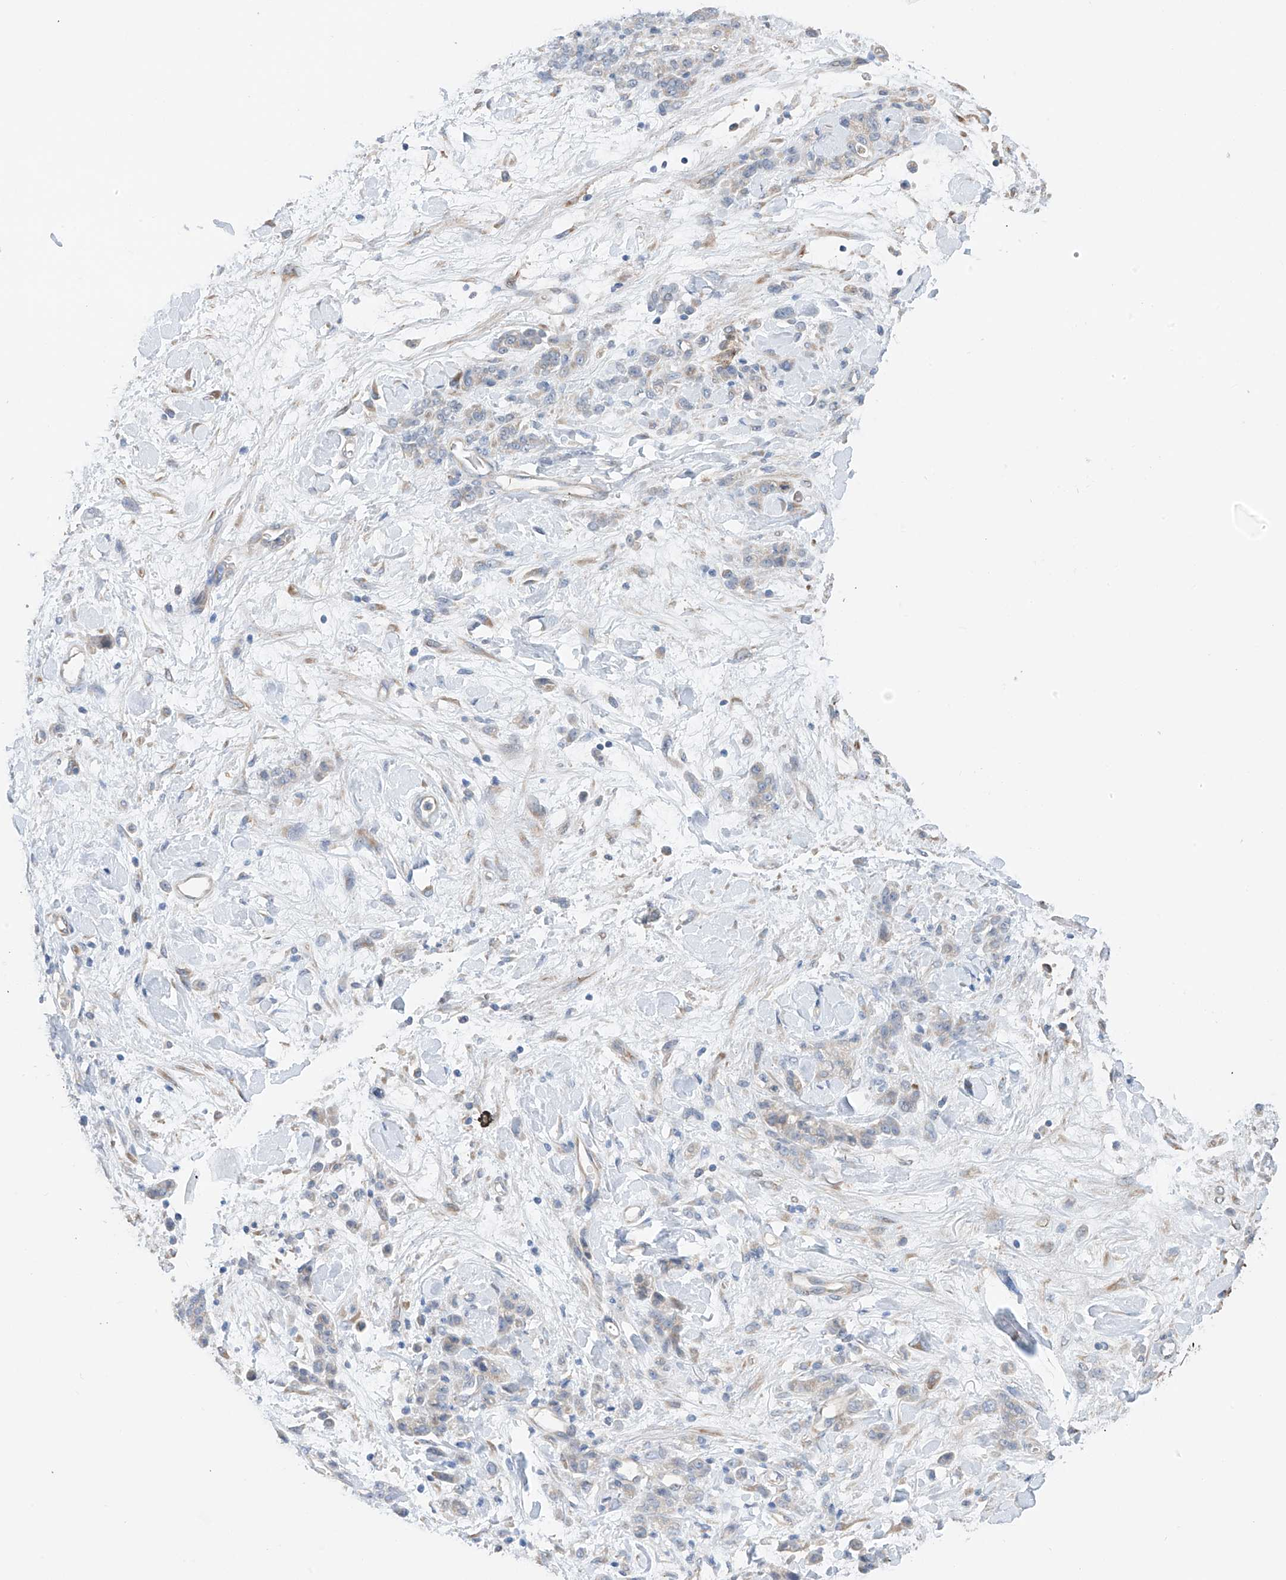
{"staining": {"intensity": "negative", "quantity": "none", "location": "none"}, "tissue": "stomach cancer", "cell_type": "Tumor cells", "image_type": "cancer", "snomed": [{"axis": "morphology", "description": "Normal tissue, NOS"}, {"axis": "morphology", "description": "Adenocarcinoma, NOS"}, {"axis": "topography", "description": "Stomach"}], "caption": "Image shows no protein positivity in tumor cells of stomach adenocarcinoma tissue.", "gene": "REC8", "patient": {"sex": "male", "age": 82}}